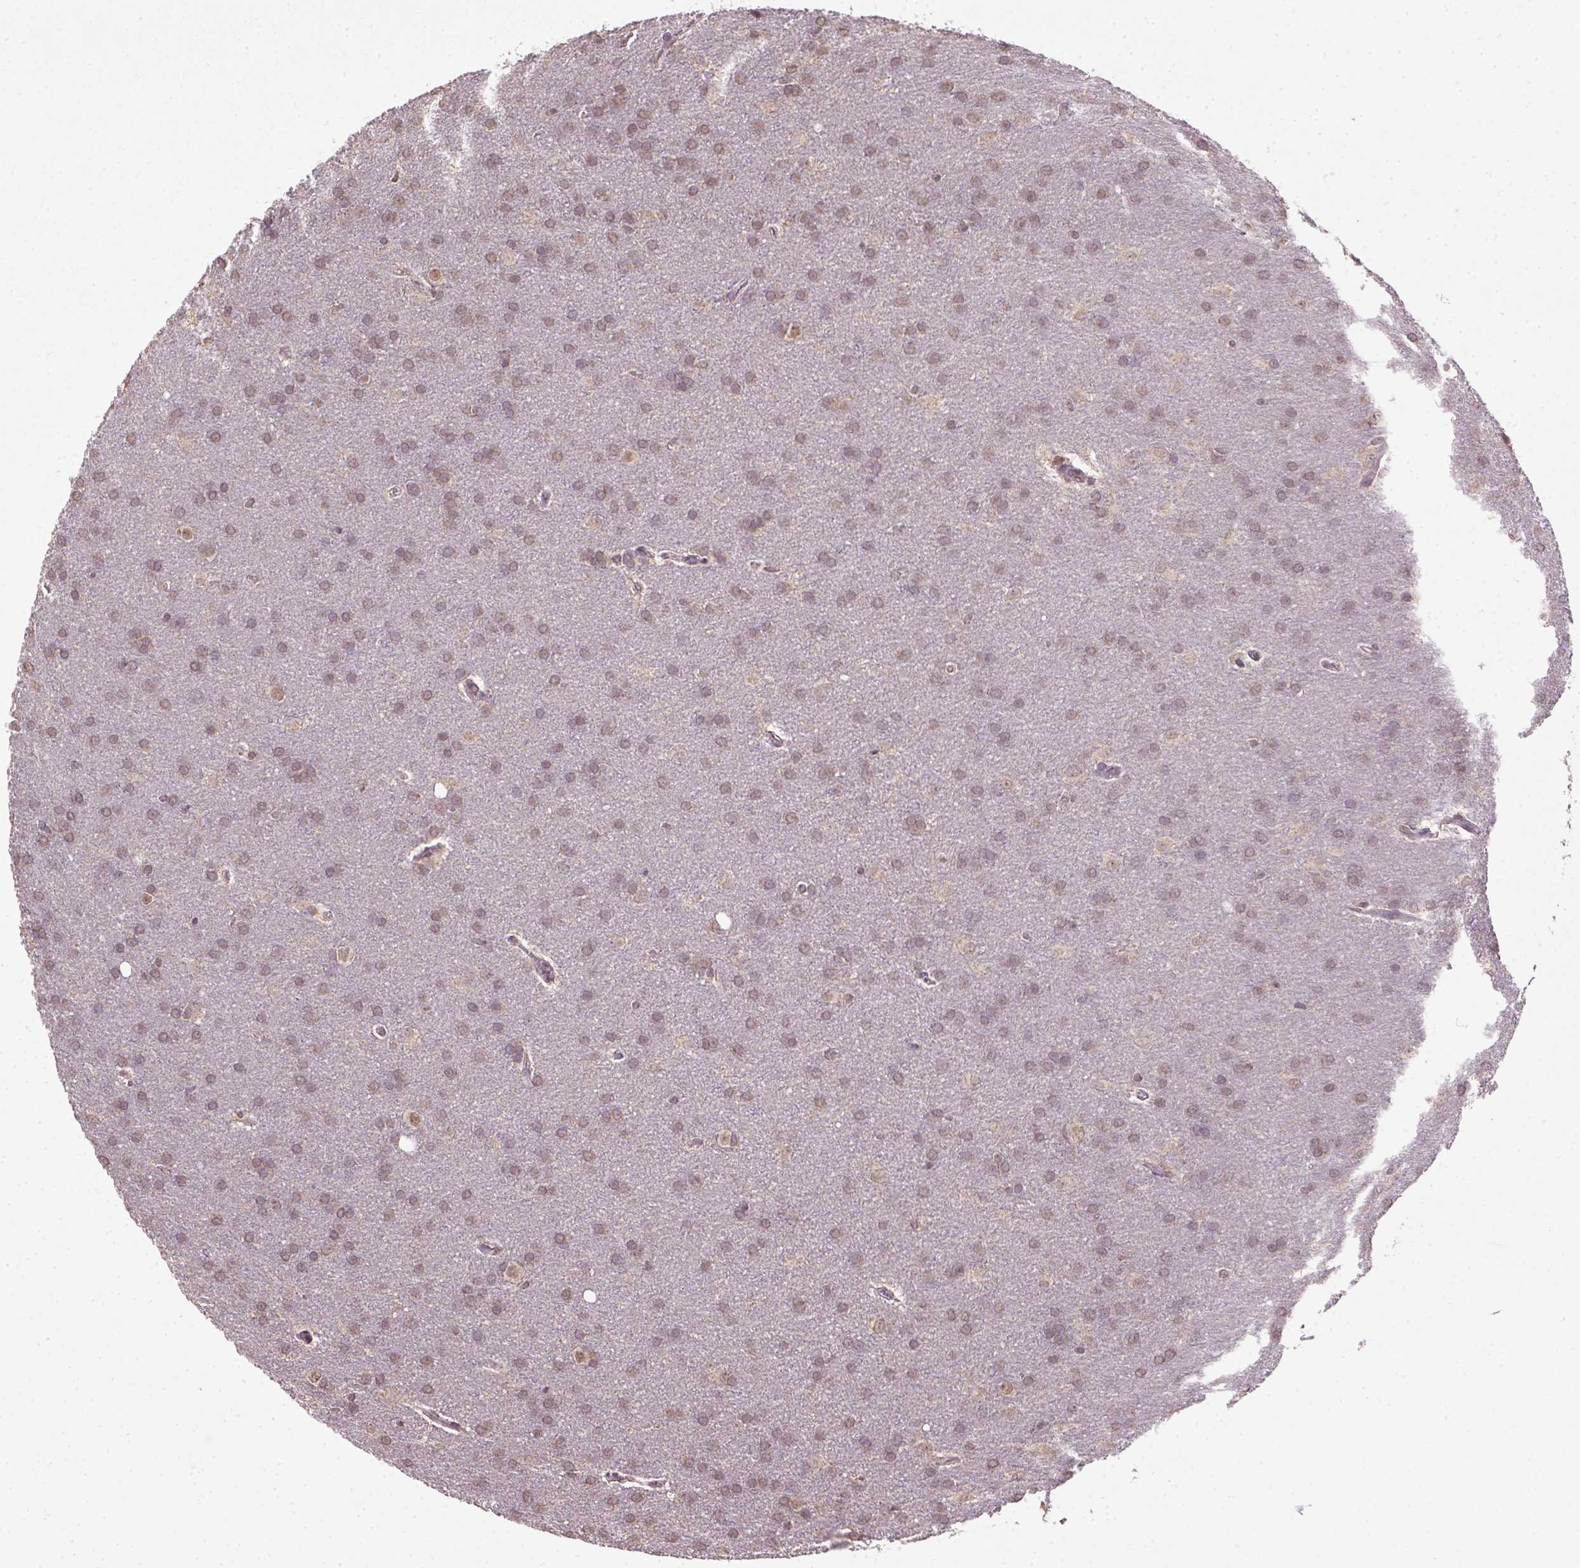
{"staining": {"intensity": "weak", "quantity": ">75%", "location": "cytoplasmic/membranous"}, "tissue": "glioma", "cell_type": "Tumor cells", "image_type": "cancer", "snomed": [{"axis": "morphology", "description": "Glioma, malignant, Low grade"}, {"axis": "topography", "description": "Brain"}], "caption": "Glioma tissue shows weak cytoplasmic/membranous expression in about >75% of tumor cells", "gene": "NUDT10", "patient": {"sex": "female", "age": 32}}